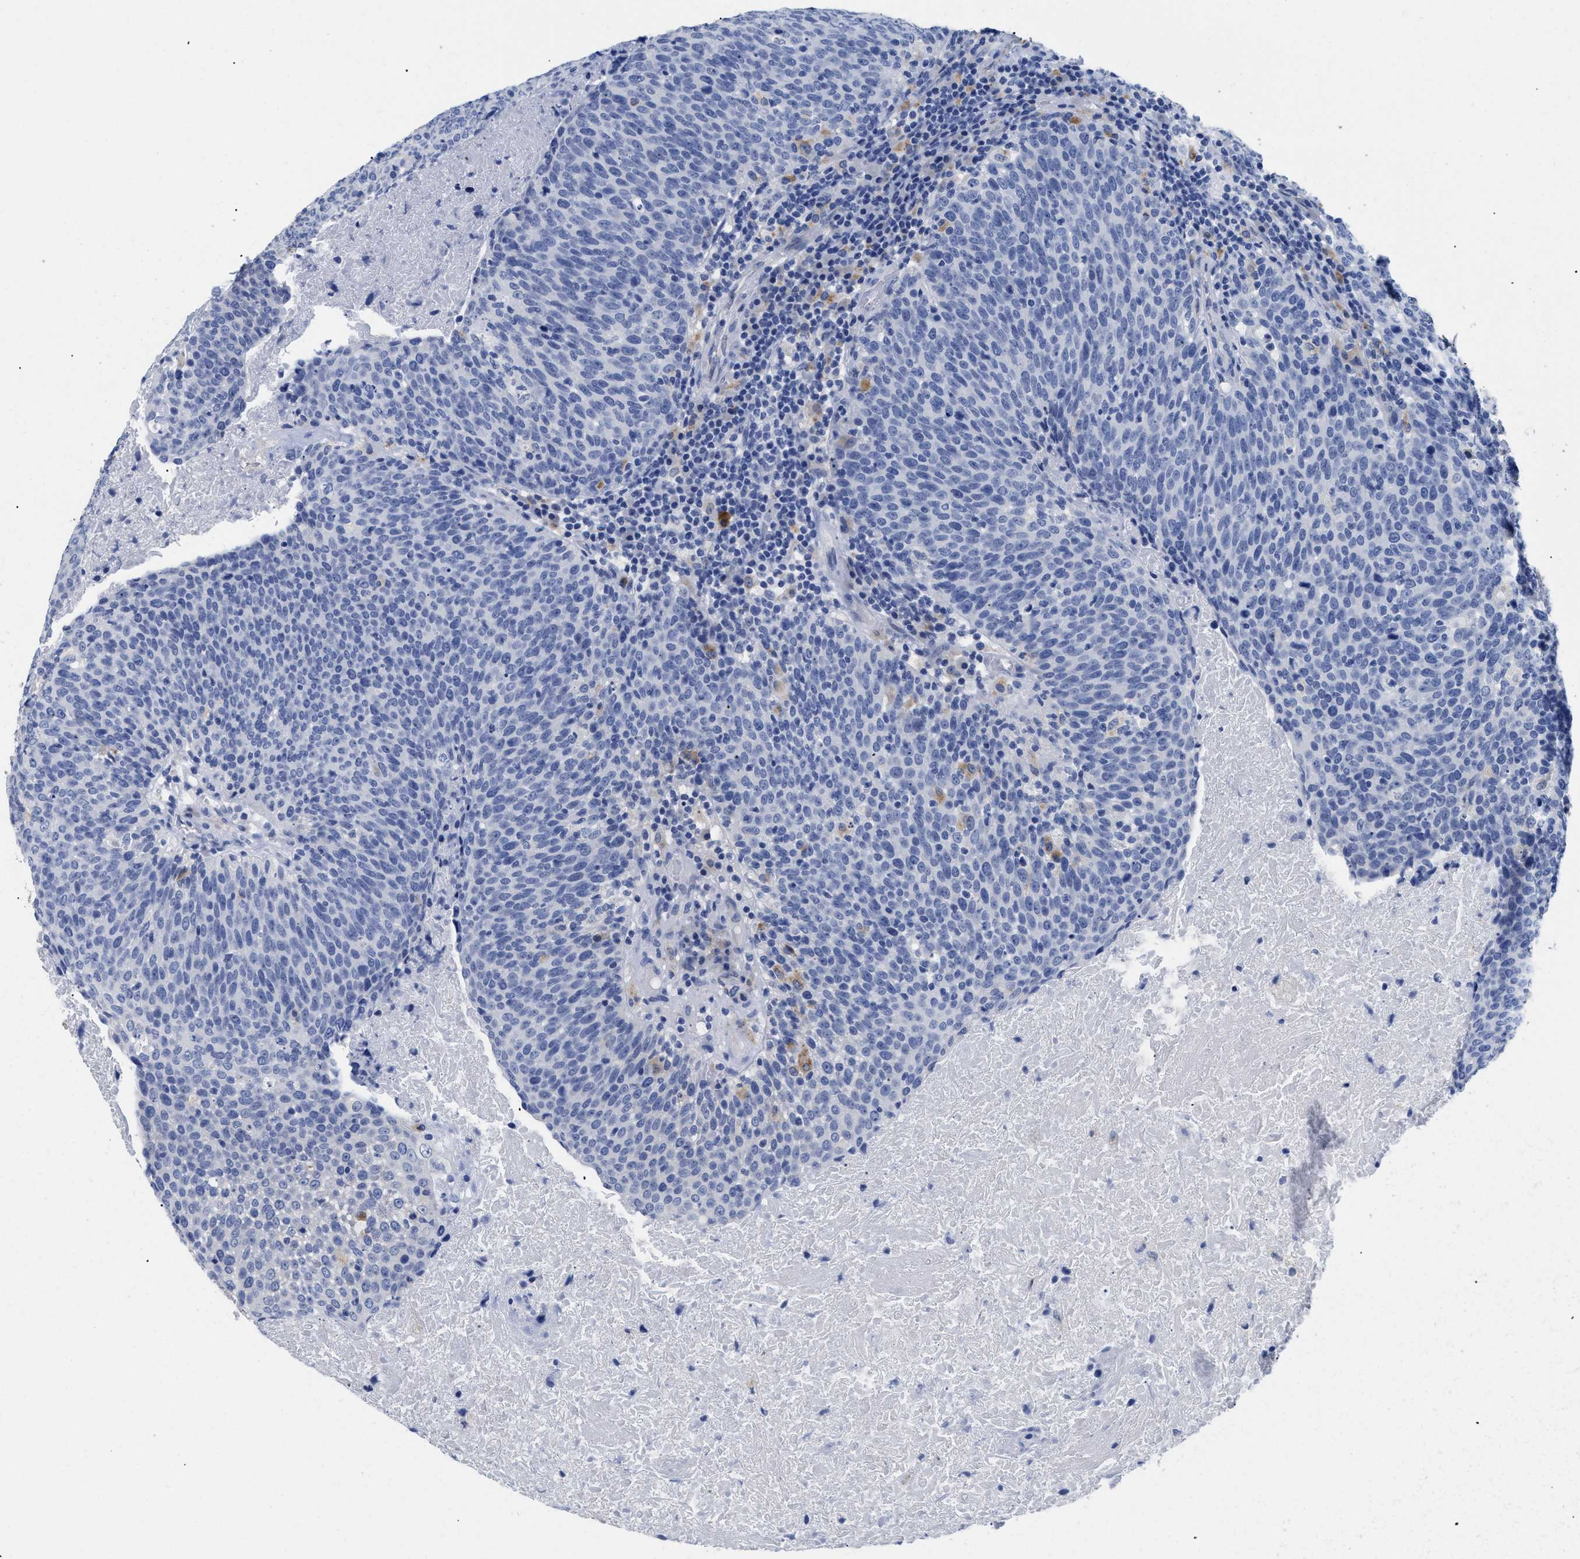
{"staining": {"intensity": "negative", "quantity": "none", "location": "none"}, "tissue": "head and neck cancer", "cell_type": "Tumor cells", "image_type": "cancer", "snomed": [{"axis": "morphology", "description": "Squamous cell carcinoma, NOS"}, {"axis": "morphology", "description": "Squamous cell carcinoma, metastatic, NOS"}, {"axis": "topography", "description": "Lymph node"}, {"axis": "topography", "description": "Head-Neck"}], "caption": "Immunohistochemistry (IHC) image of neoplastic tissue: head and neck squamous cell carcinoma stained with DAB (3,3'-diaminobenzidine) shows no significant protein expression in tumor cells.", "gene": "APOBEC2", "patient": {"sex": "male", "age": 62}}